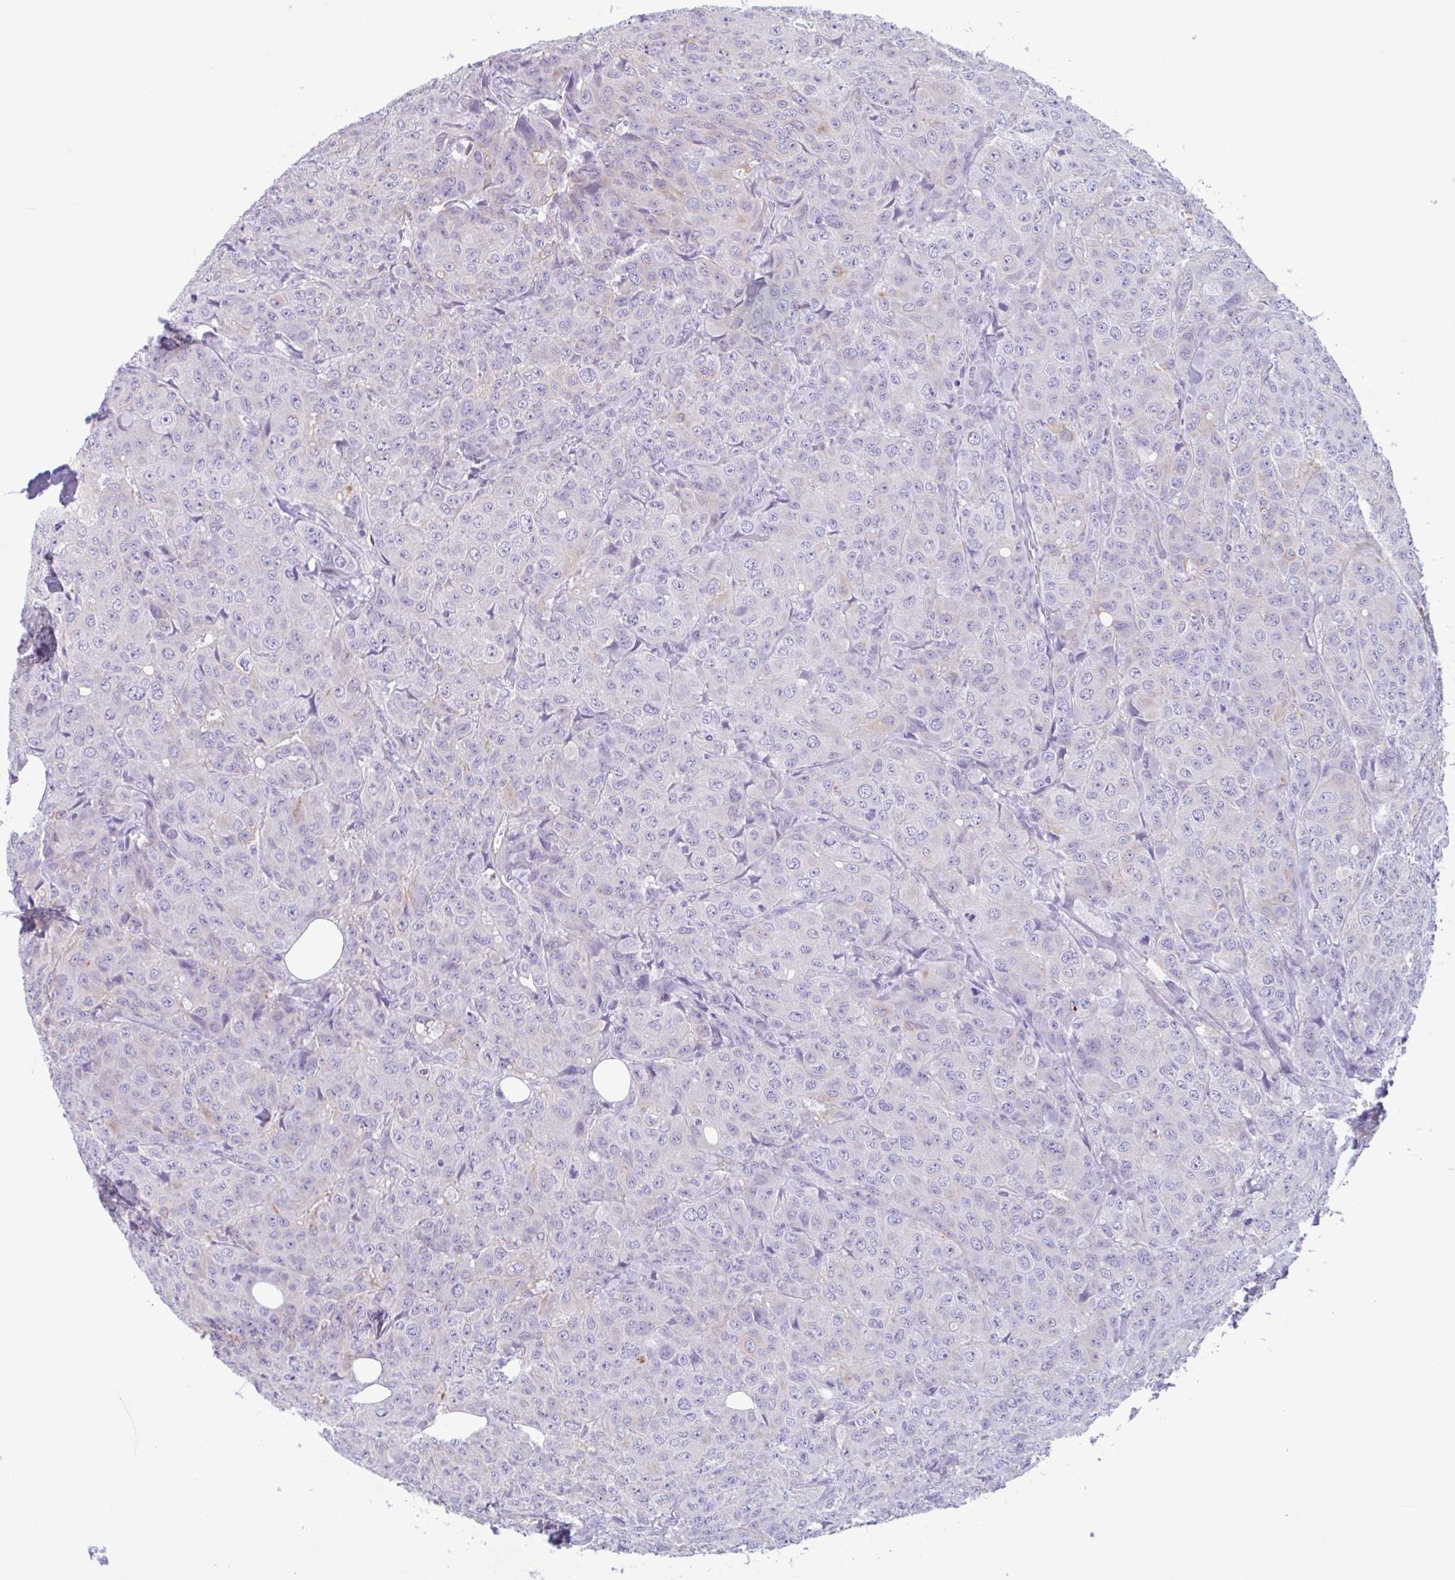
{"staining": {"intensity": "moderate", "quantity": "<25%", "location": "cytoplasmic/membranous"}, "tissue": "breast cancer", "cell_type": "Tumor cells", "image_type": "cancer", "snomed": [{"axis": "morphology", "description": "Duct carcinoma"}, {"axis": "topography", "description": "Breast"}], "caption": "Immunohistochemical staining of human breast cancer shows low levels of moderate cytoplasmic/membranous protein staining in approximately <25% of tumor cells.", "gene": "DTWD2", "patient": {"sex": "female", "age": 43}}